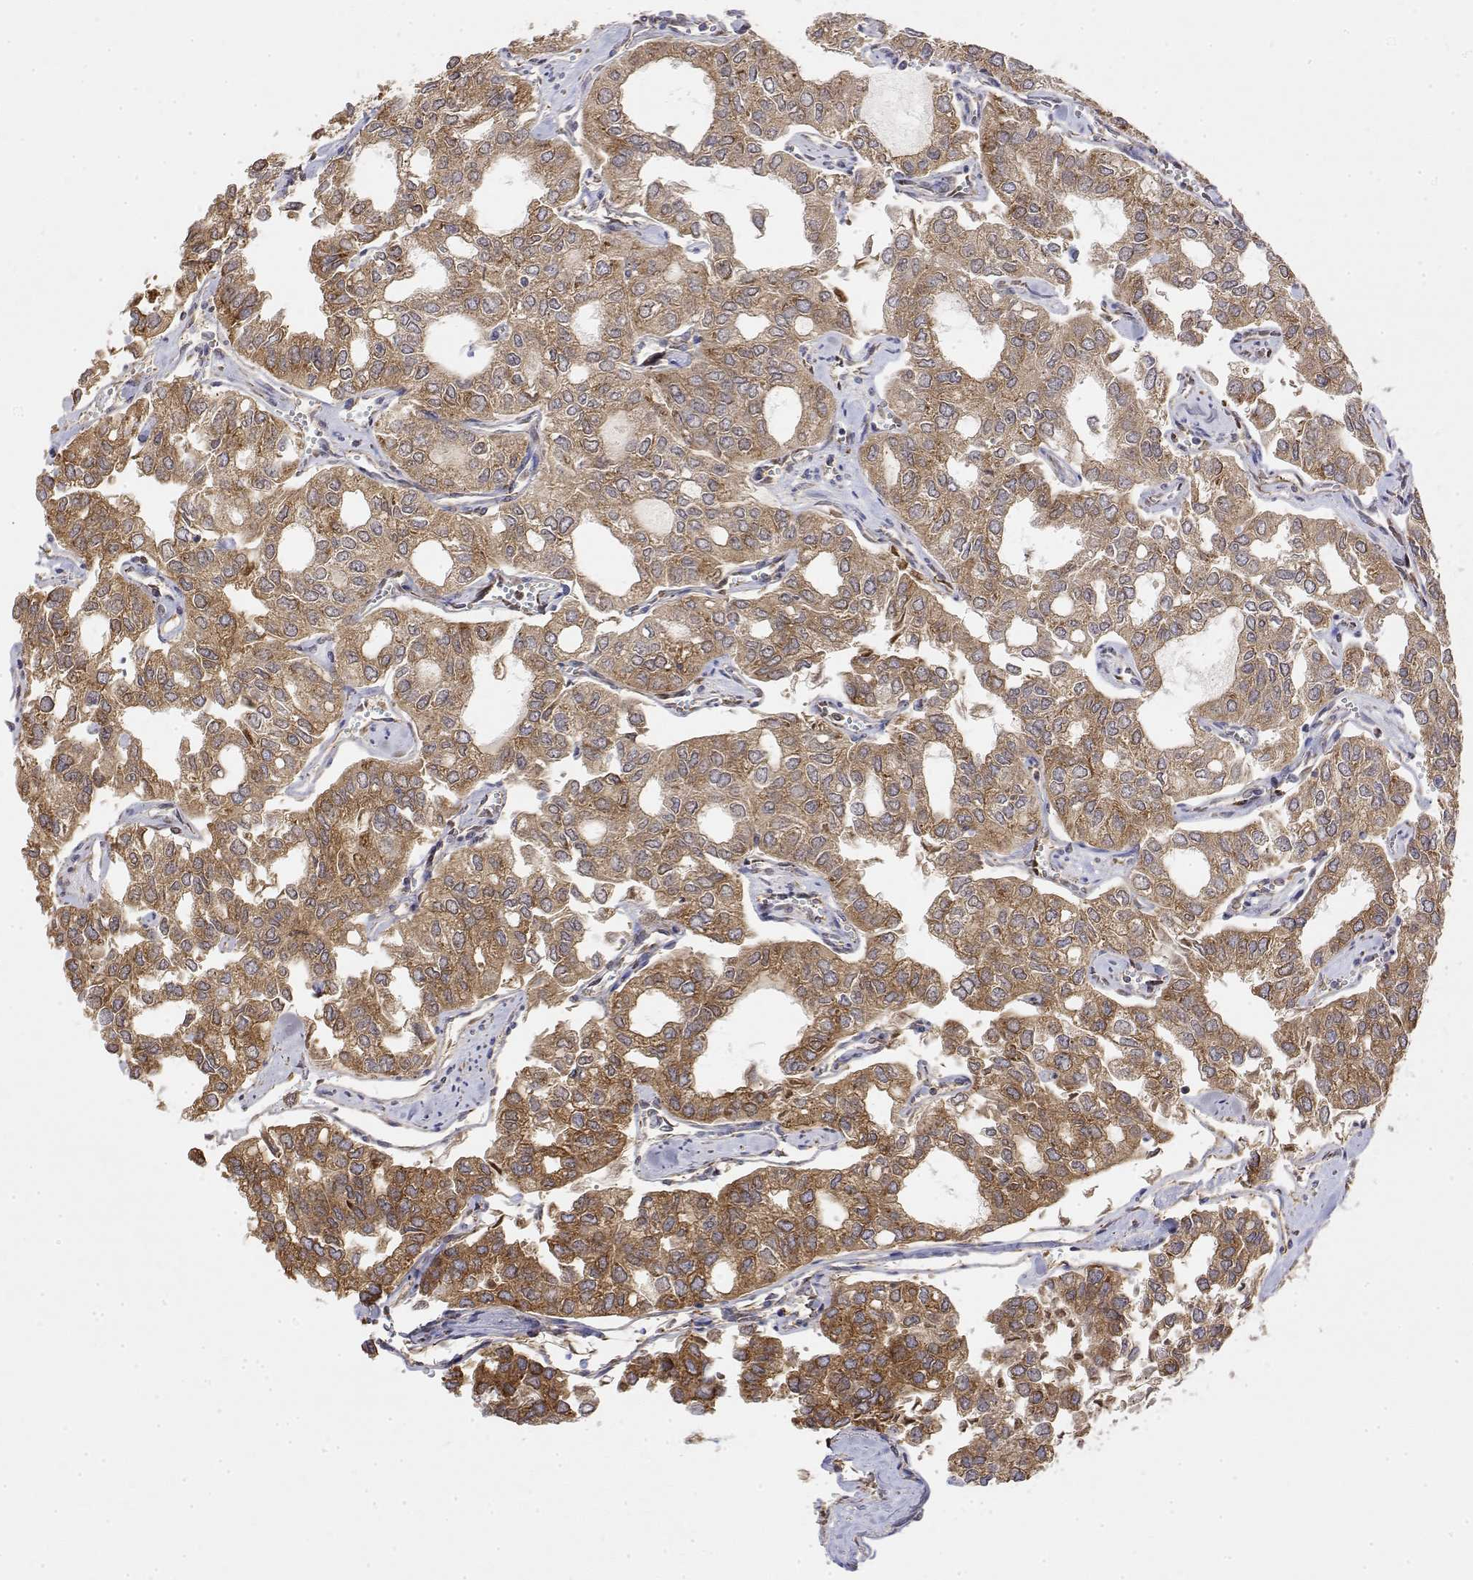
{"staining": {"intensity": "moderate", "quantity": ">75%", "location": "cytoplasmic/membranous"}, "tissue": "thyroid cancer", "cell_type": "Tumor cells", "image_type": "cancer", "snomed": [{"axis": "morphology", "description": "Follicular adenoma carcinoma, NOS"}, {"axis": "topography", "description": "Thyroid gland"}], "caption": "Brown immunohistochemical staining in human follicular adenoma carcinoma (thyroid) reveals moderate cytoplasmic/membranous expression in approximately >75% of tumor cells.", "gene": "PACSIN2", "patient": {"sex": "male", "age": 75}}